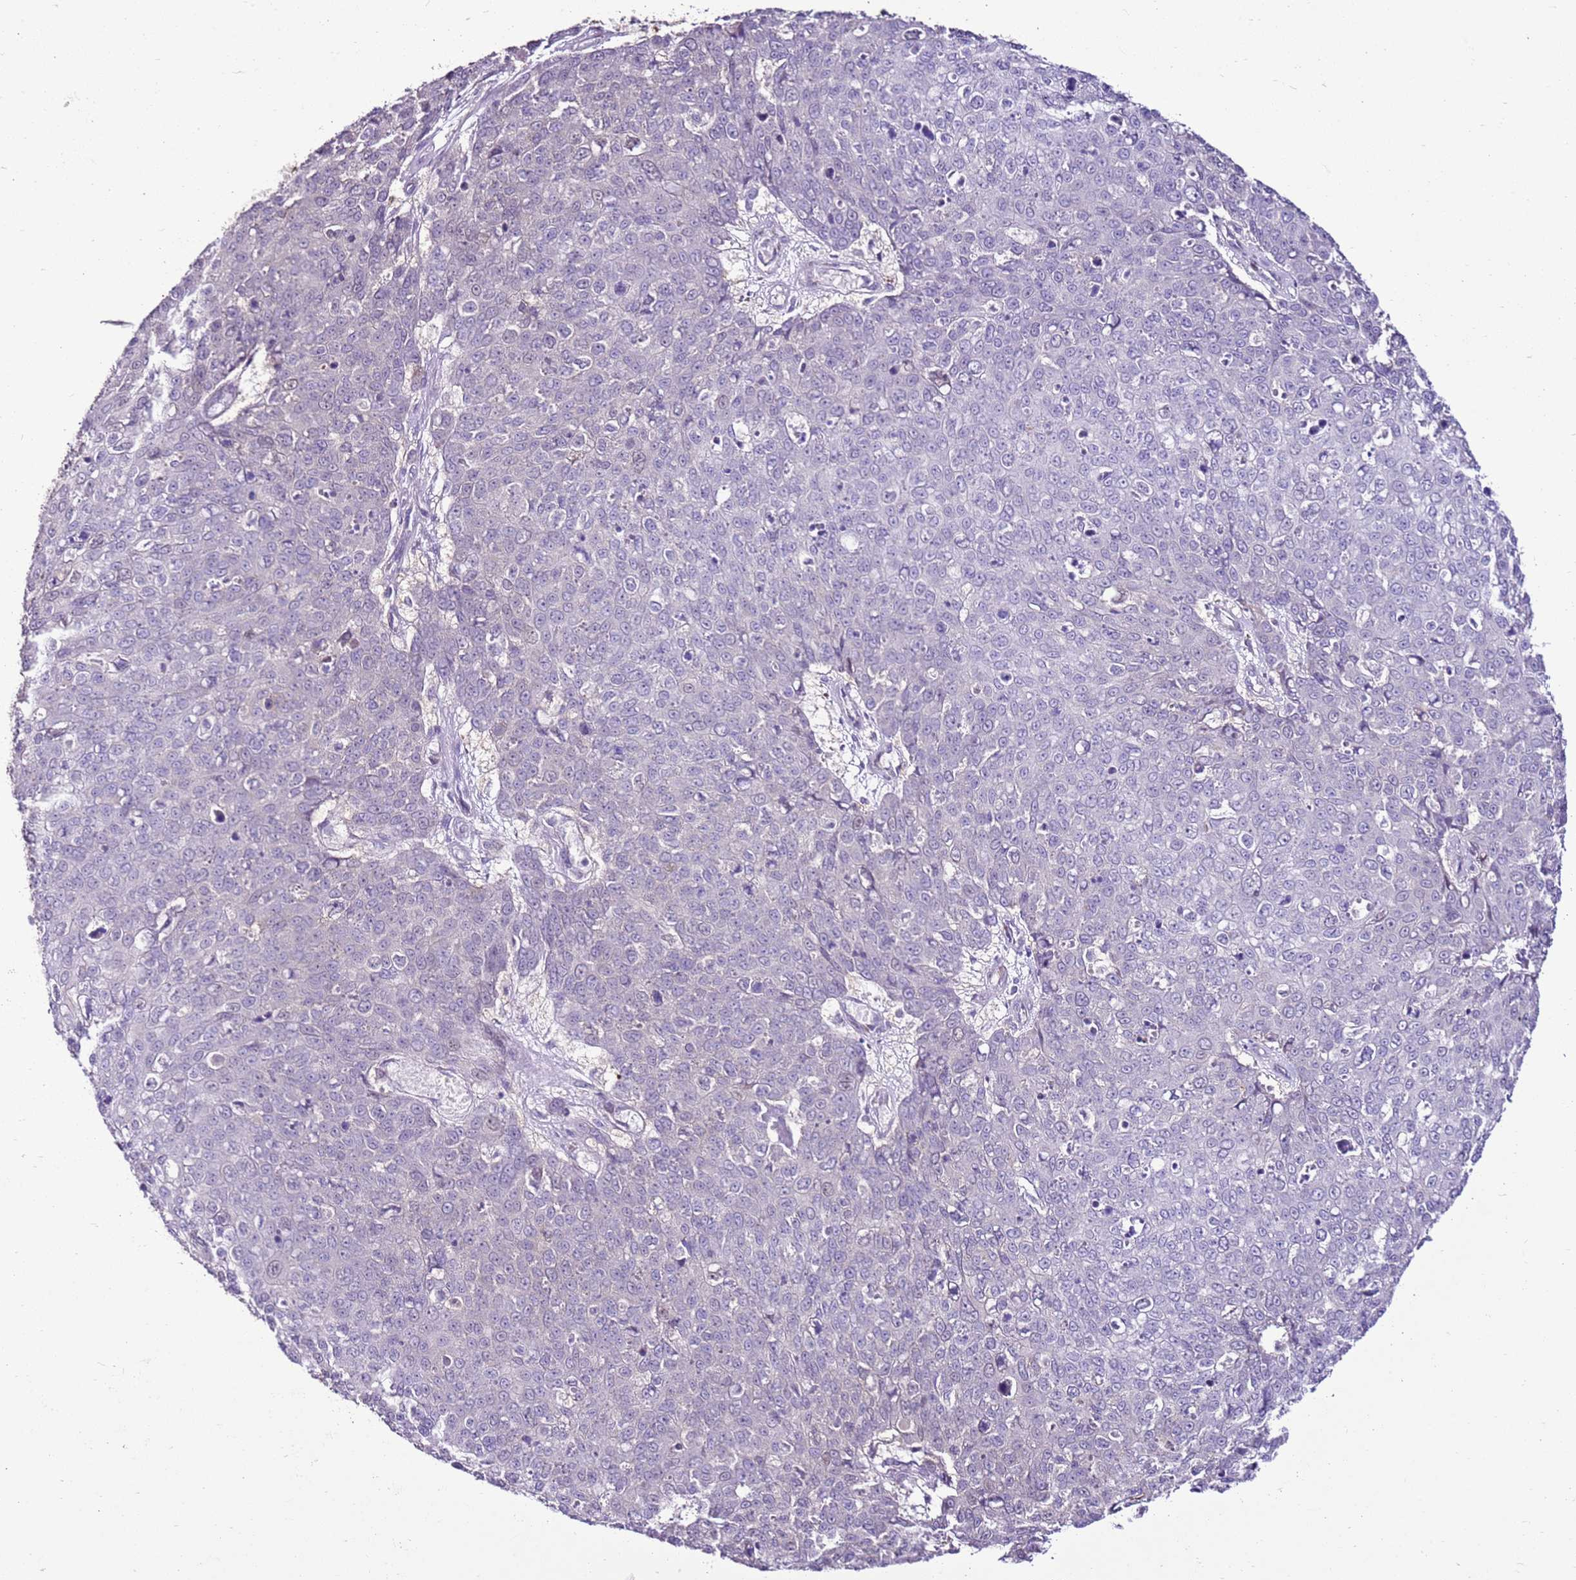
{"staining": {"intensity": "negative", "quantity": "none", "location": "none"}, "tissue": "skin cancer", "cell_type": "Tumor cells", "image_type": "cancer", "snomed": [{"axis": "morphology", "description": "Squamous cell carcinoma, NOS"}, {"axis": "topography", "description": "Skin"}], "caption": "An image of human skin cancer (squamous cell carcinoma) is negative for staining in tumor cells.", "gene": "SLC38A5", "patient": {"sex": "male", "age": 71}}